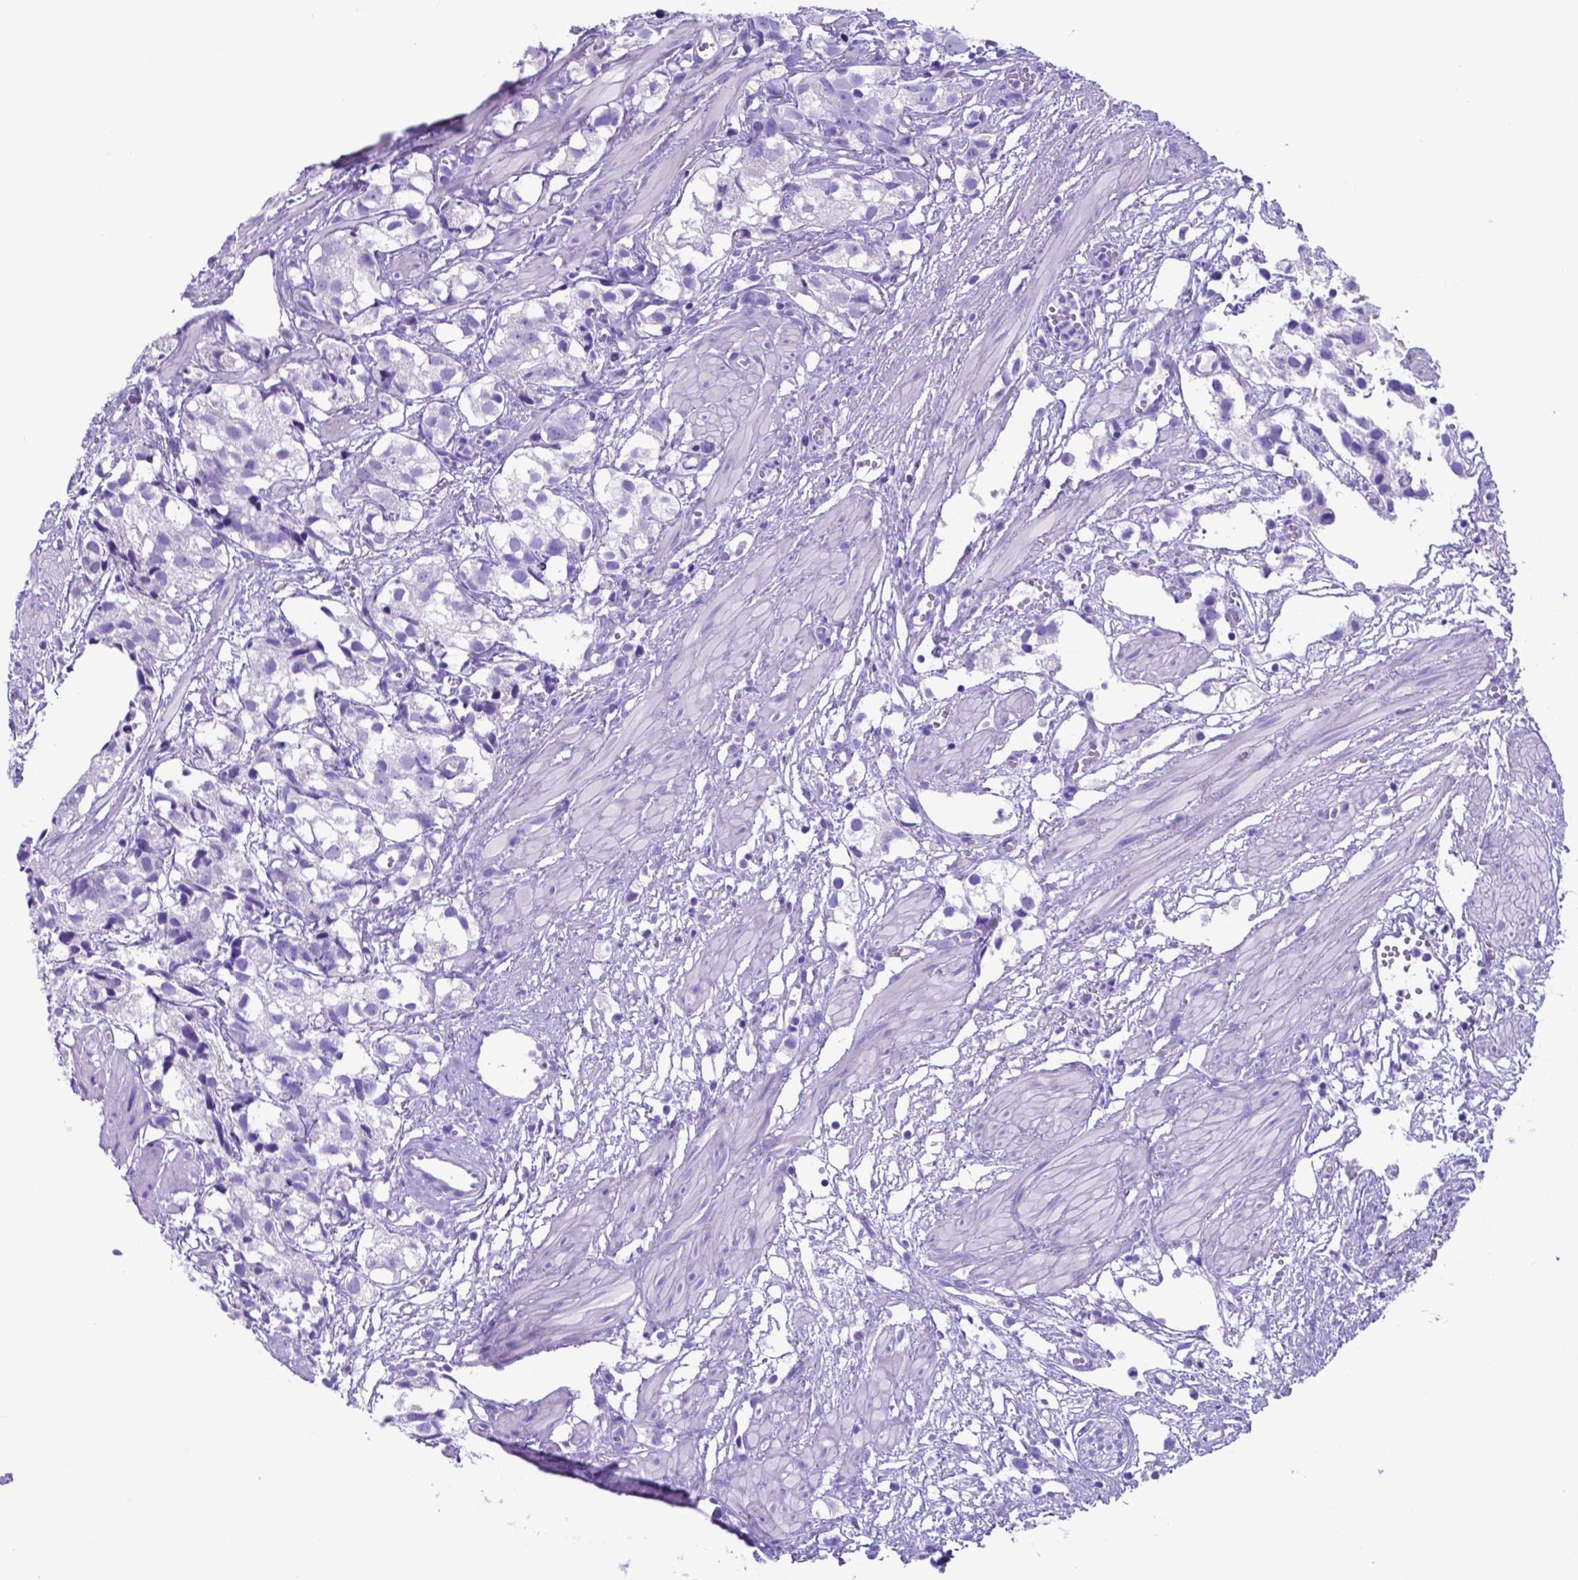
{"staining": {"intensity": "negative", "quantity": "none", "location": "none"}, "tissue": "prostate cancer", "cell_type": "Tumor cells", "image_type": "cancer", "snomed": [{"axis": "morphology", "description": "Adenocarcinoma, High grade"}, {"axis": "topography", "description": "Prostate"}], "caption": "Tumor cells show no significant expression in prostate adenocarcinoma (high-grade).", "gene": "DNAAF8", "patient": {"sex": "male", "age": 68}}